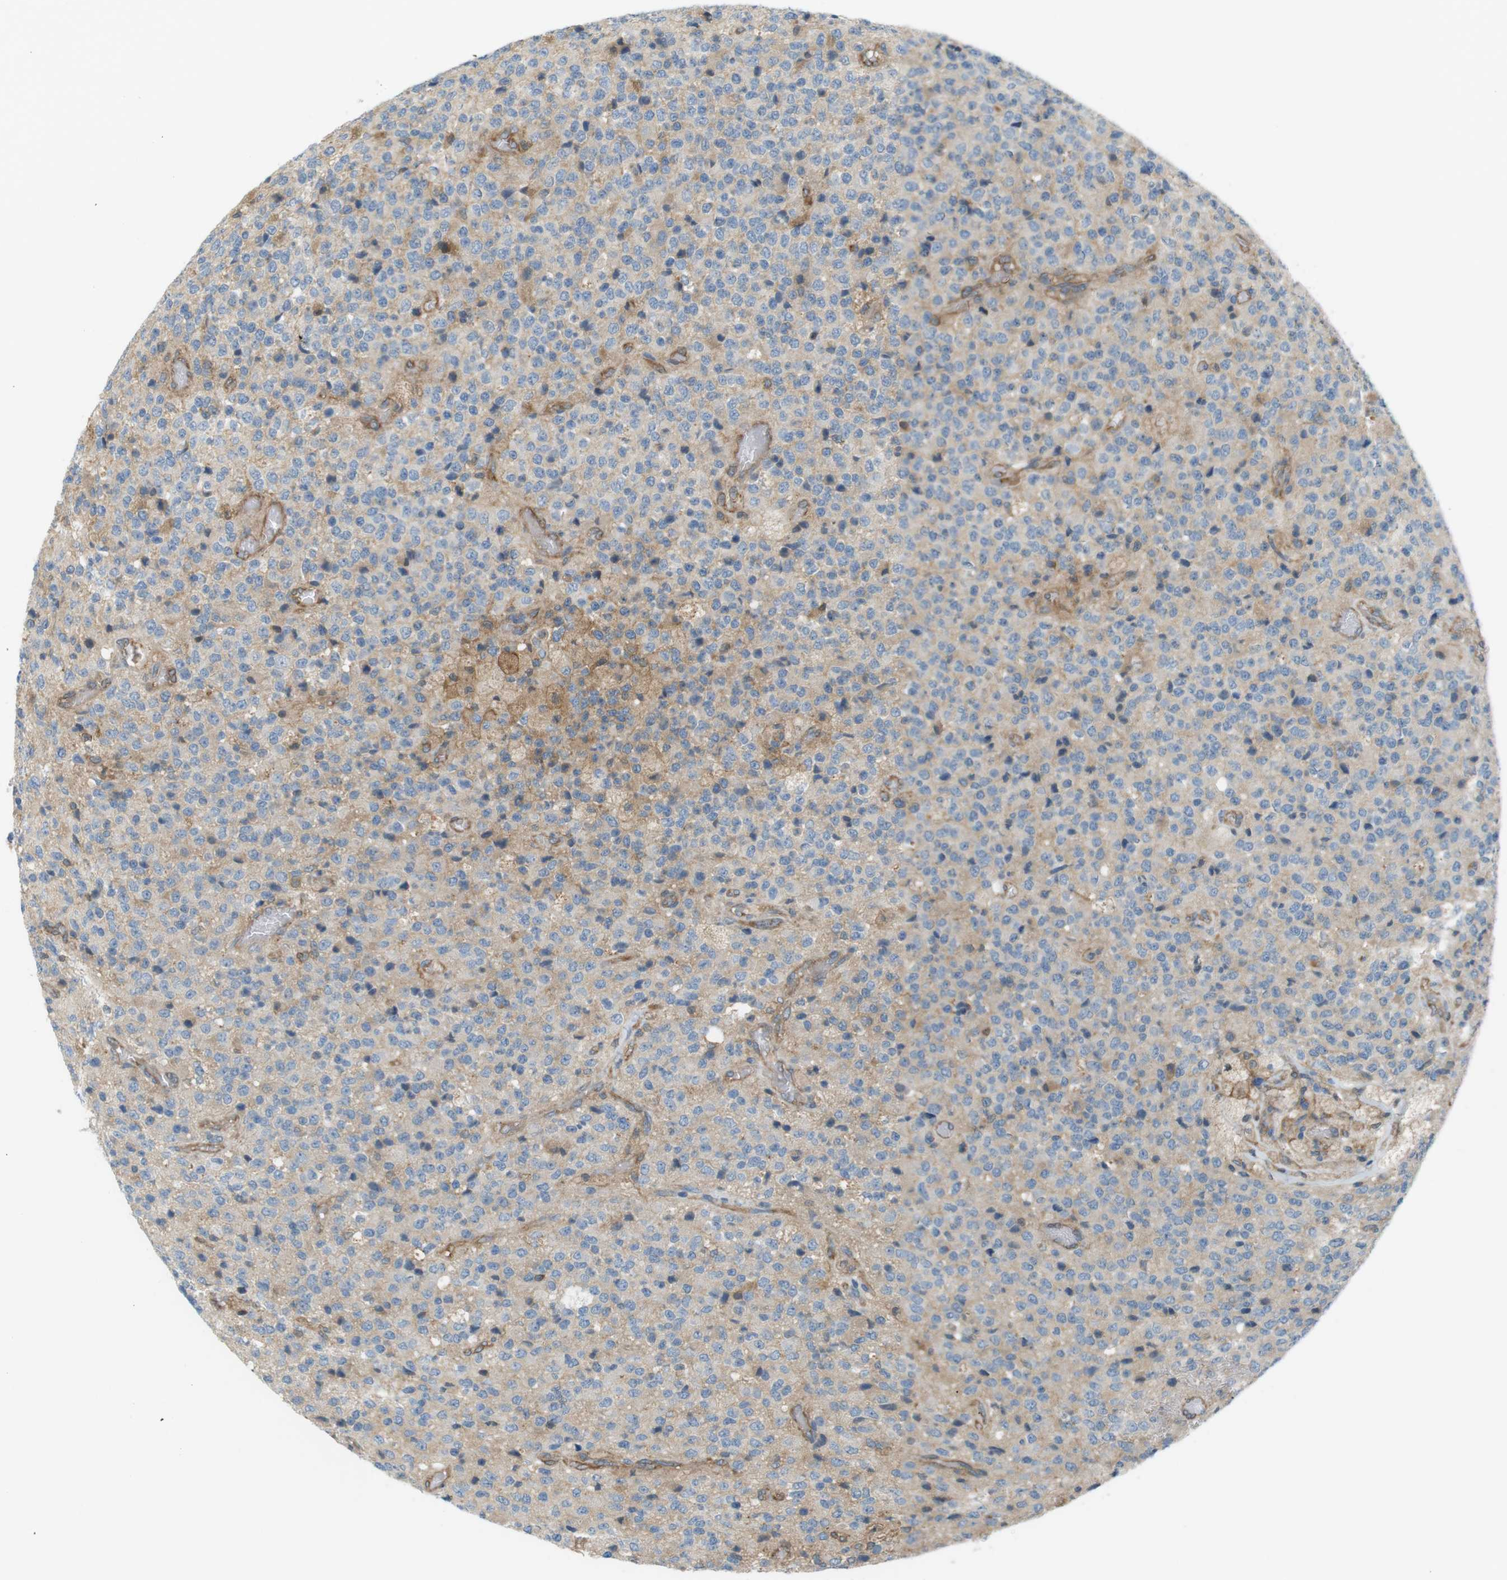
{"staining": {"intensity": "weak", "quantity": "<25%", "location": "cytoplasmic/membranous"}, "tissue": "glioma", "cell_type": "Tumor cells", "image_type": "cancer", "snomed": [{"axis": "morphology", "description": "Glioma, malignant, High grade"}, {"axis": "topography", "description": "pancreas cauda"}], "caption": "This photomicrograph is of glioma stained with IHC to label a protein in brown with the nuclei are counter-stained blue. There is no positivity in tumor cells. (Stains: DAB (3,3'-diaminobenzidine) immunohistochemistry (IHC) with hematoxylin counter stain, Microscopy: brightfield microscopy at high magnification).", "gene": "PEPD", "patient": {"sex": "male", "age": 60}}